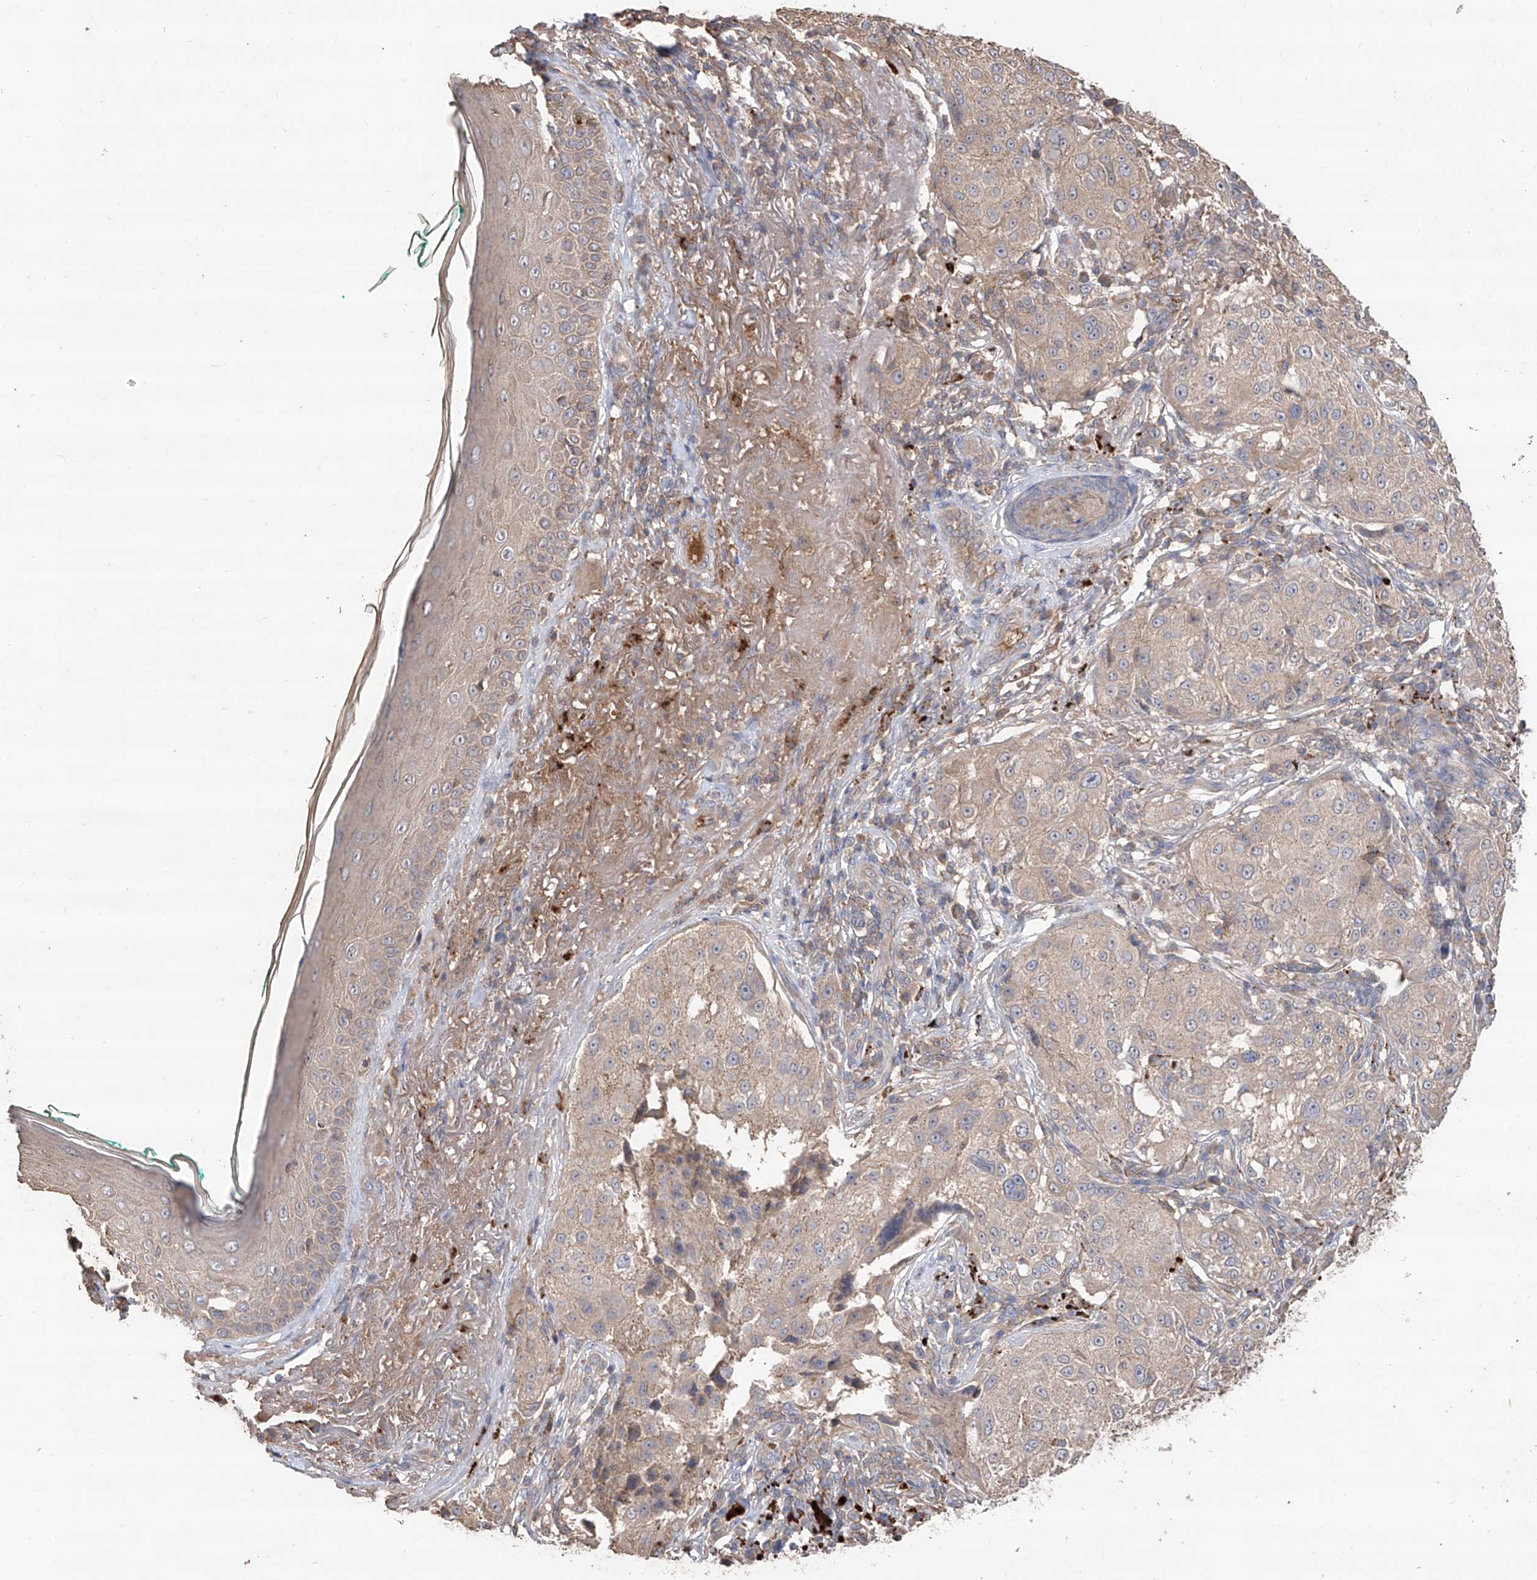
{"staining": {"intensity": "negative", "quantity": "none", "location": "none"}, "tissue": "melanoma", "cell_type": "Tumor cells", "image_type": "cancer", "snomed": [{"axis": "morphology", "description": "Necrosis, NOS"}, {"axis": "morphology", "description": "Malignant melanoma, NOS"}, {"axis": "topography", "description": "Skin"}], "caption": "Immunohistochemistry (IHC) histopathology image of neoplastic tissue: melanoma stained with DAB reveals no significant protein staining in tumor cells.", "gene": "EDN1", "patient": {"sex": "female", "age": 87}}